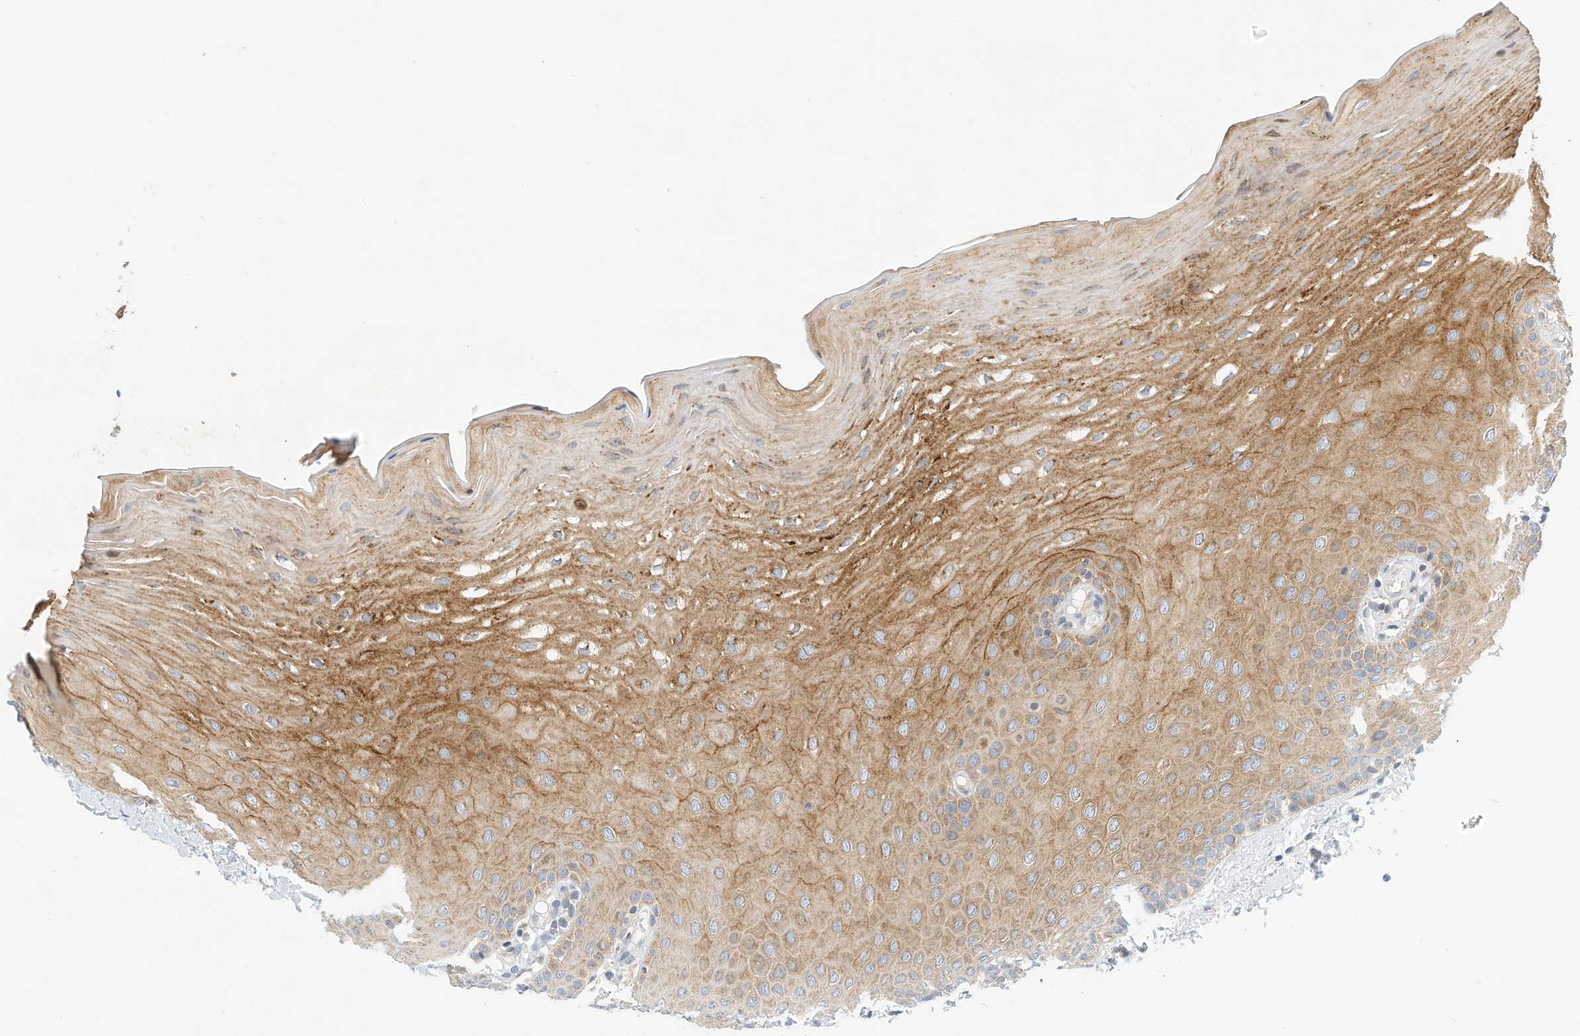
{"staining": {"intensity": "moderate", "quantity": ">75%", "location": "cytoplasmic/membranous"}, "tissue": "oral mucosa", "cell_type": "Squamous epithelial cells", "image_type": "normal", "snomed": [{"axis": "morphology", "description": "Normal tissue, NOS"}, {"axis": "topography", "description": "Oral tissue"}], "caption": "Protein expression analysis of benign oral mucosa shows moderate cytoplasmic/membranous expression in approximately >75% of squamous epithelial cells. The staining was performed using DAB to visualize the protein expression in brown, while the nuclei were stained in blue with hematoxylin (Magnification: 20x).", "gene": "MICAL1", "patient": {"sex": "female", "age": 39}}